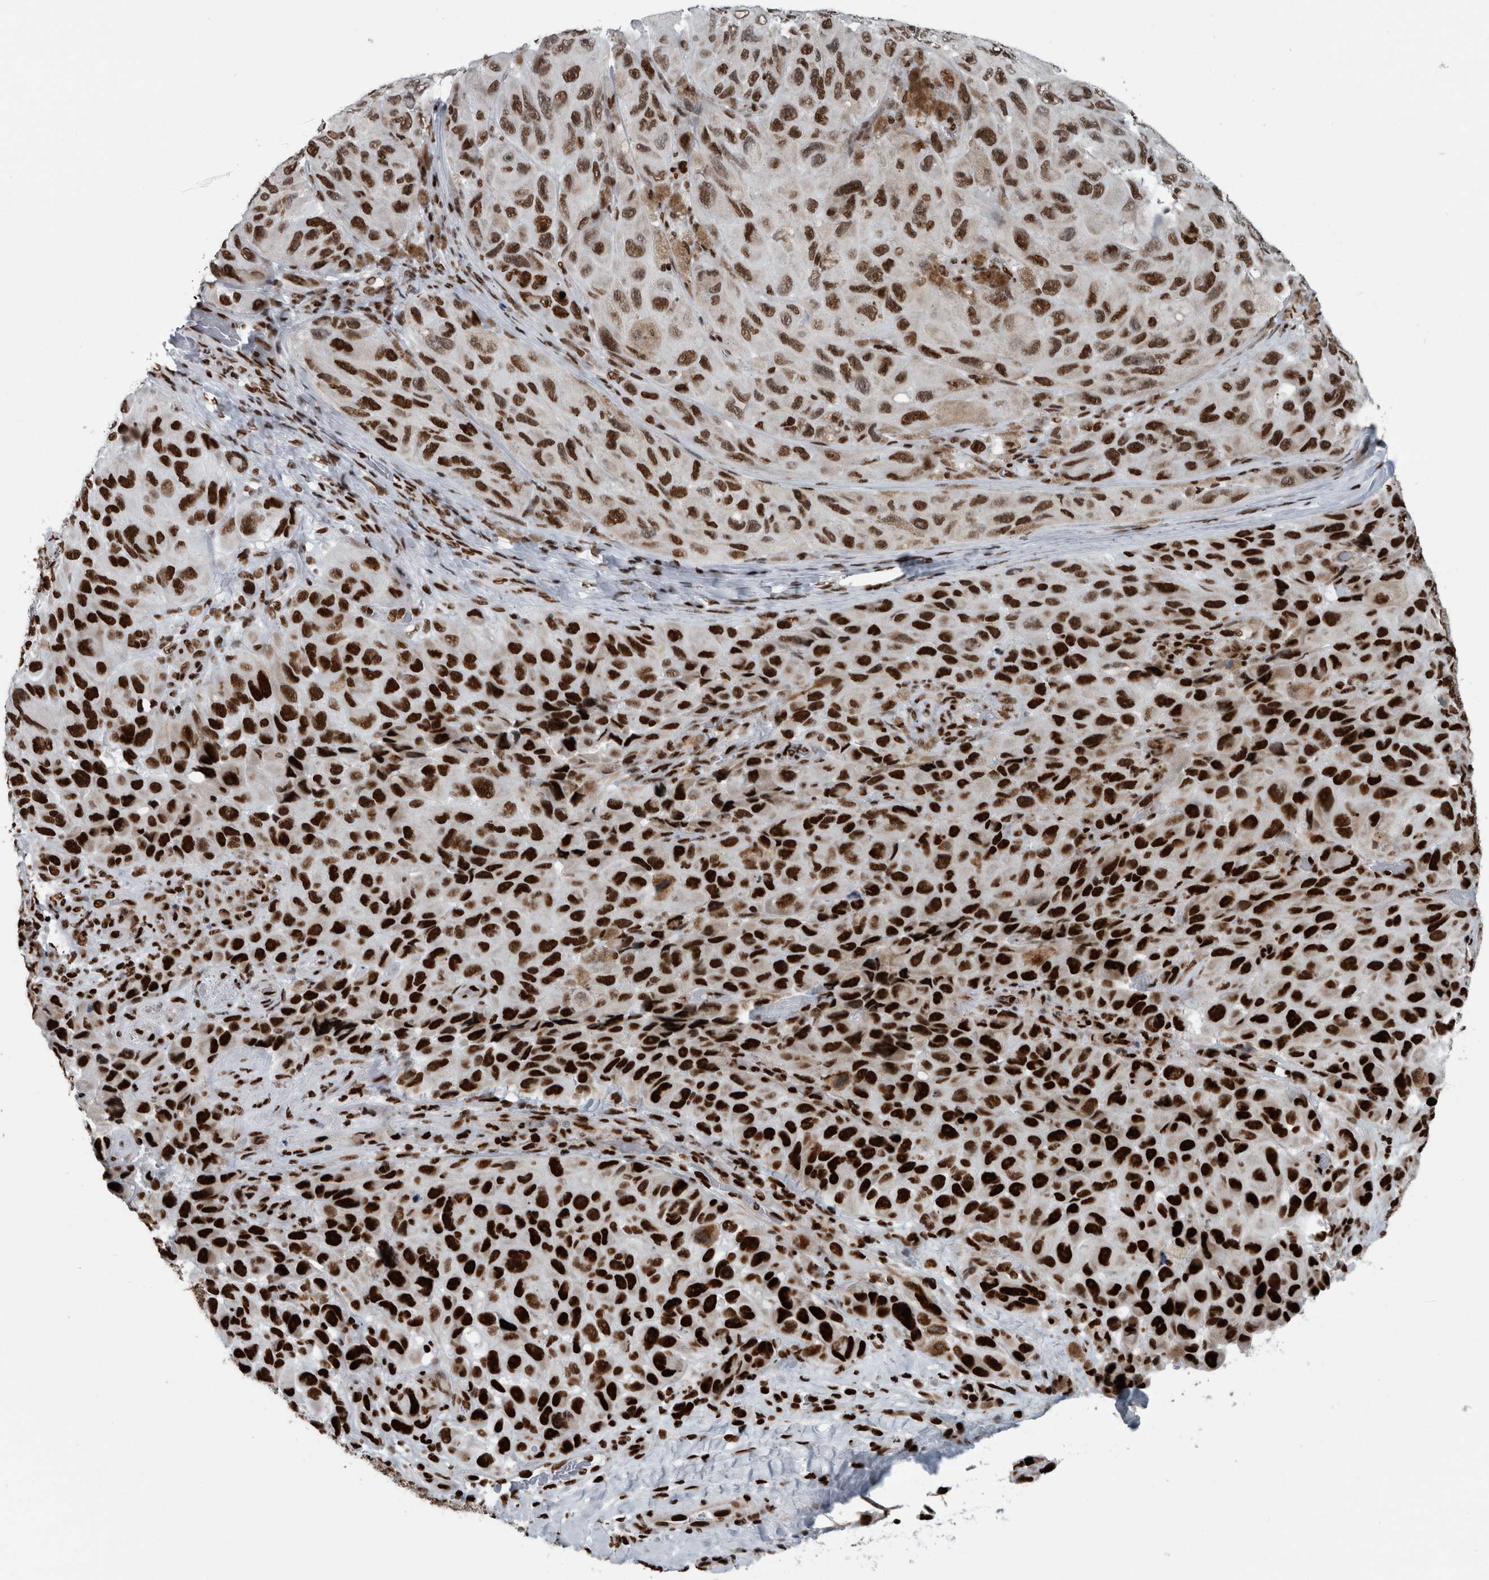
{"staining": {"intensity": "strong", "quantity": ">75%", "location": "nuclear"}, "tissue": "melanoma", "cell_type": "Tumor cells", "image_type": "cancer", "snomed": [{"axis": "morphology", "description": "Malignant melanoma, NOS"}, {"axis": "topography", "description": "Skin"}], "caption": "Tumor cells display high levels of strong nuclear staining in approximately >75% of cells in malignant melanoma.", "gene": "DNMT3A", "patient": {"sex": "female", "age": 73}}